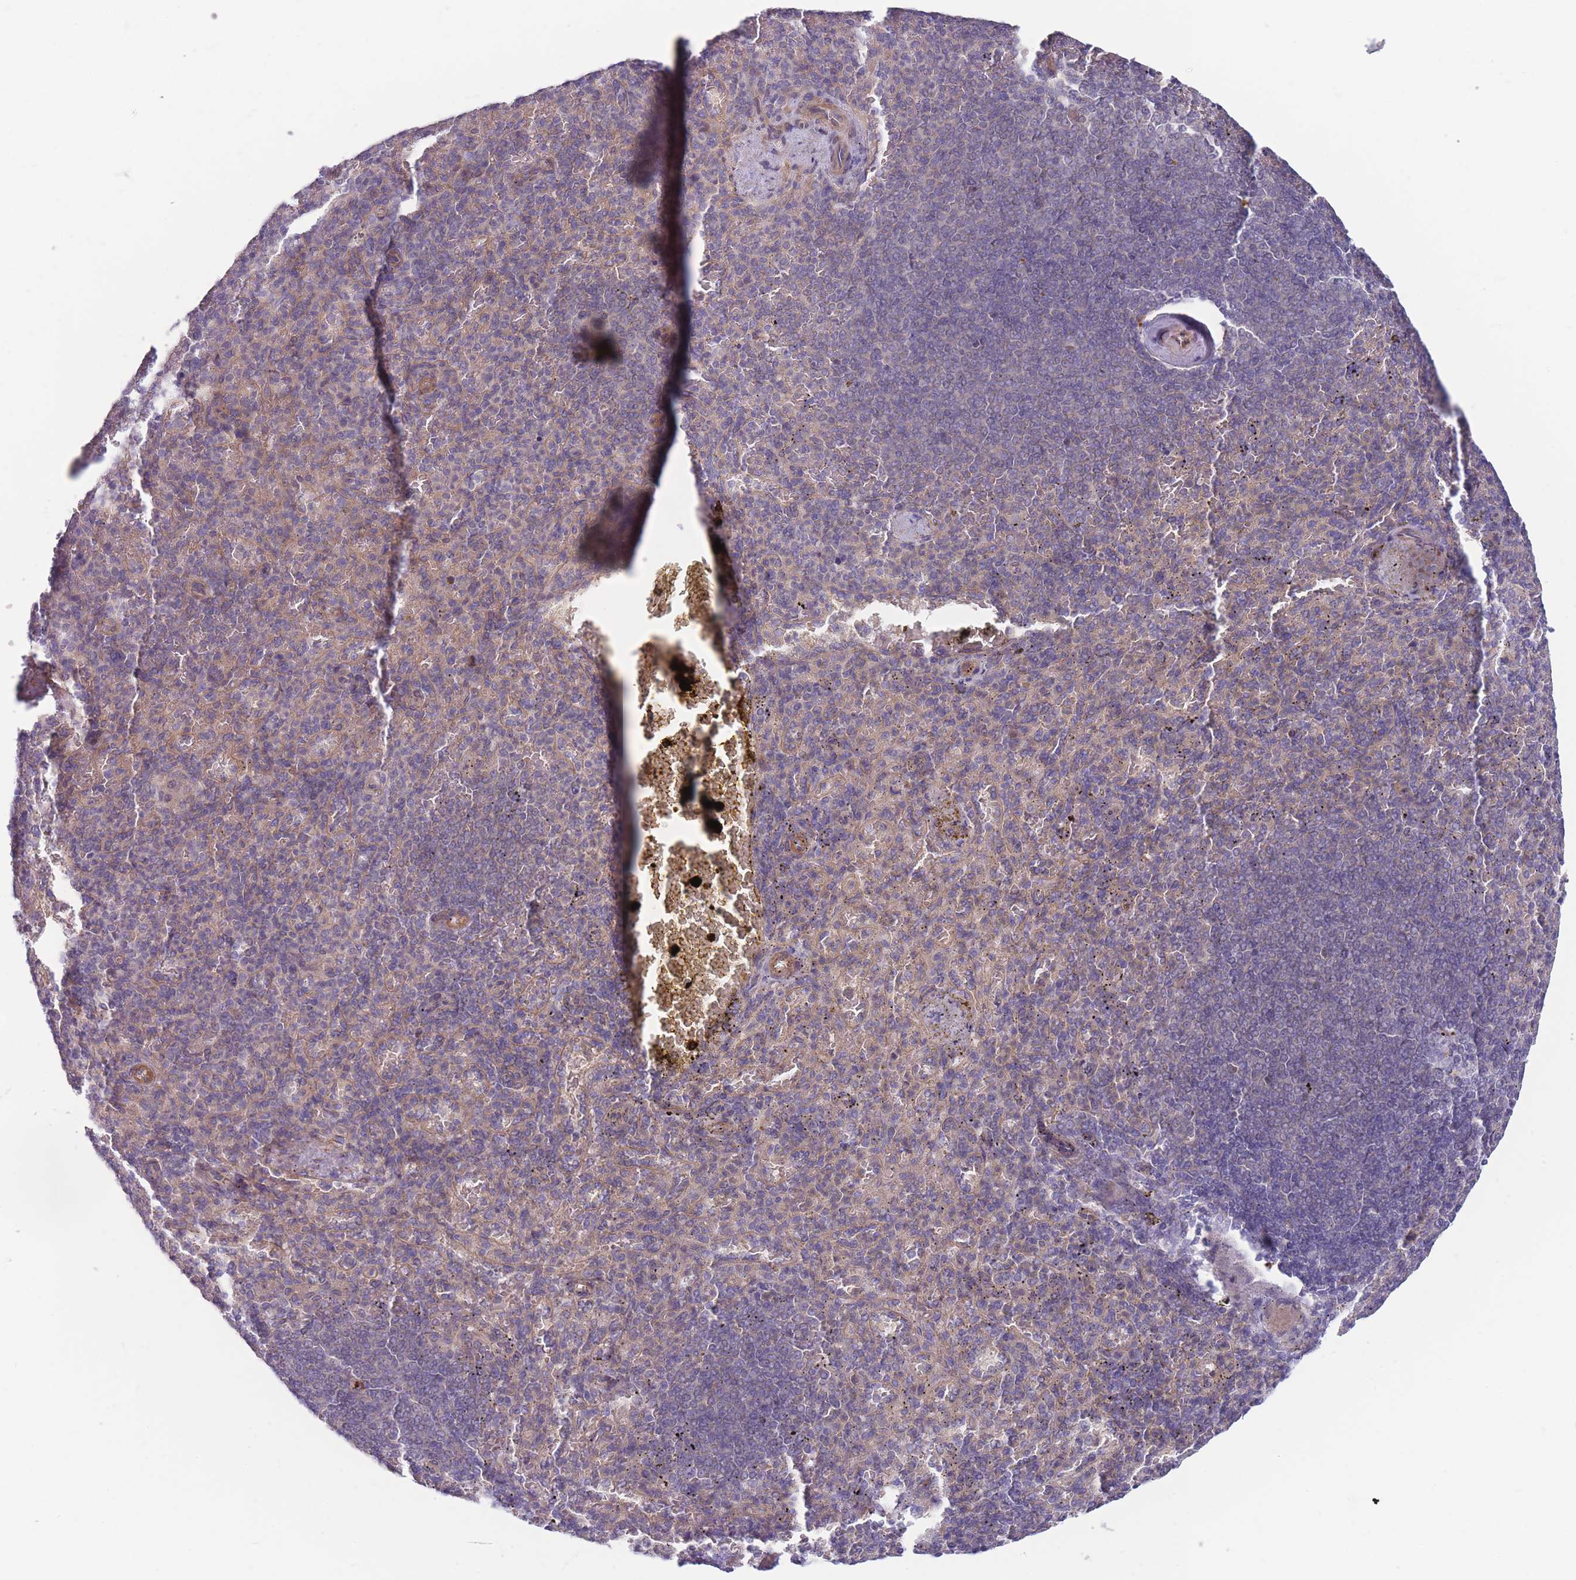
{"staining": {"intensity": "moderate", "quantity": "<25%", "location": "cytoplasmic/membranous"}, "tissue": "spleen", "cell_type": "Cells in red pulp", "image_type": "normal", "snomed": [{"axis": "morphology", "description": "Normal tissue, NOS"}, {"axis": "topography", "description": "Spleen"}], "caption": "The photomicrograph exhibits immunohistochemical staining of normal spleen. There is moderate cytoplasmic/membranous positivity is present in approximately <25% of cells in red pulp.", "gene": "PNPLA5", "patient": {"sex": "female", "age": 74}}